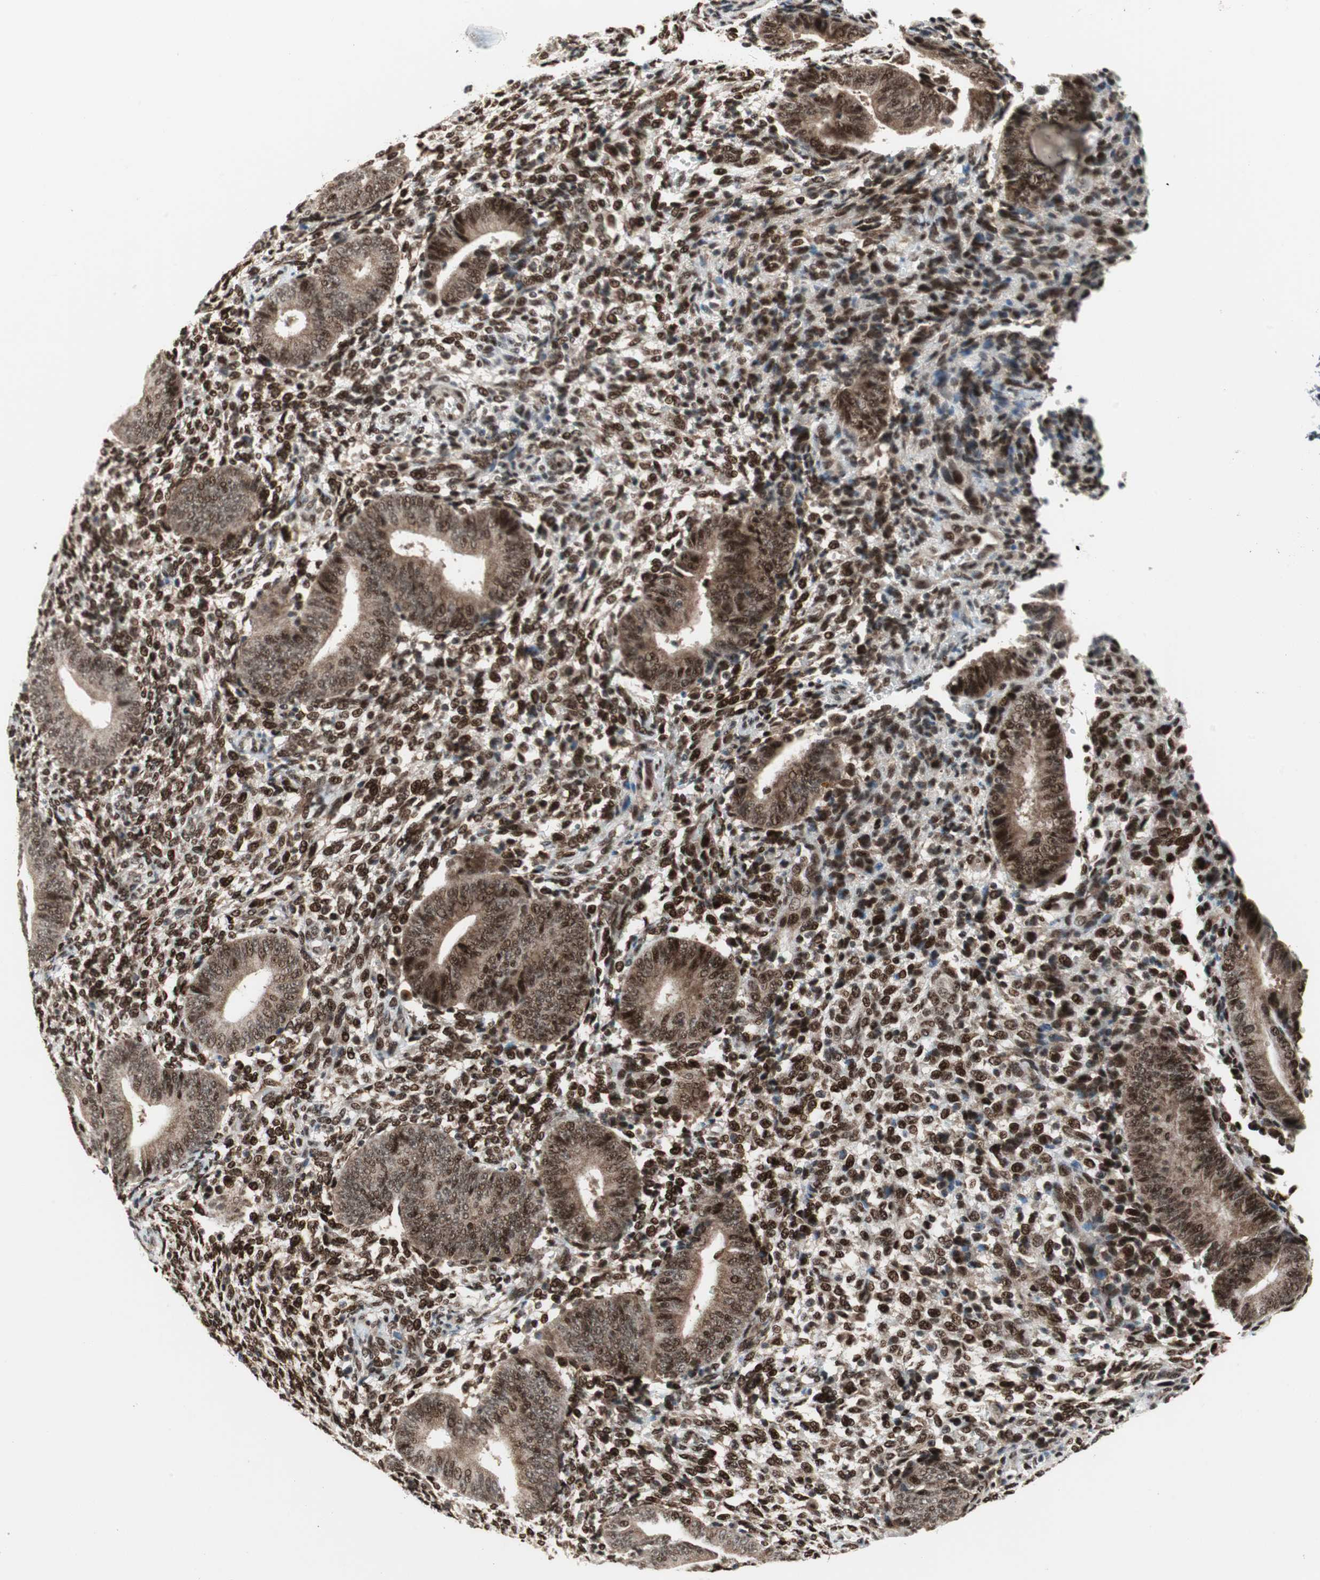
{"staining": {"intensity": "strong", "quantity": ">75%", "location": "nuclear"}, "tissue": "endometrium", "cell_type": "Cells in endometrial stroma", "image_type": "normal", "snomed": [{"axis": "morphology", "description": "Normal tissue, NOS"}, {"axis": "topography", "description": "Uterus"}, {"axis": "topography", "description": "Endometrium"}], "caption": "Benign endometrium was stained to show a protein in brown. There is high levels of strong nuclear expression in about >75% of cells in endometrial stroma.", "gene": "TCF12", "patient": {"sex": "female", "age": 33}}